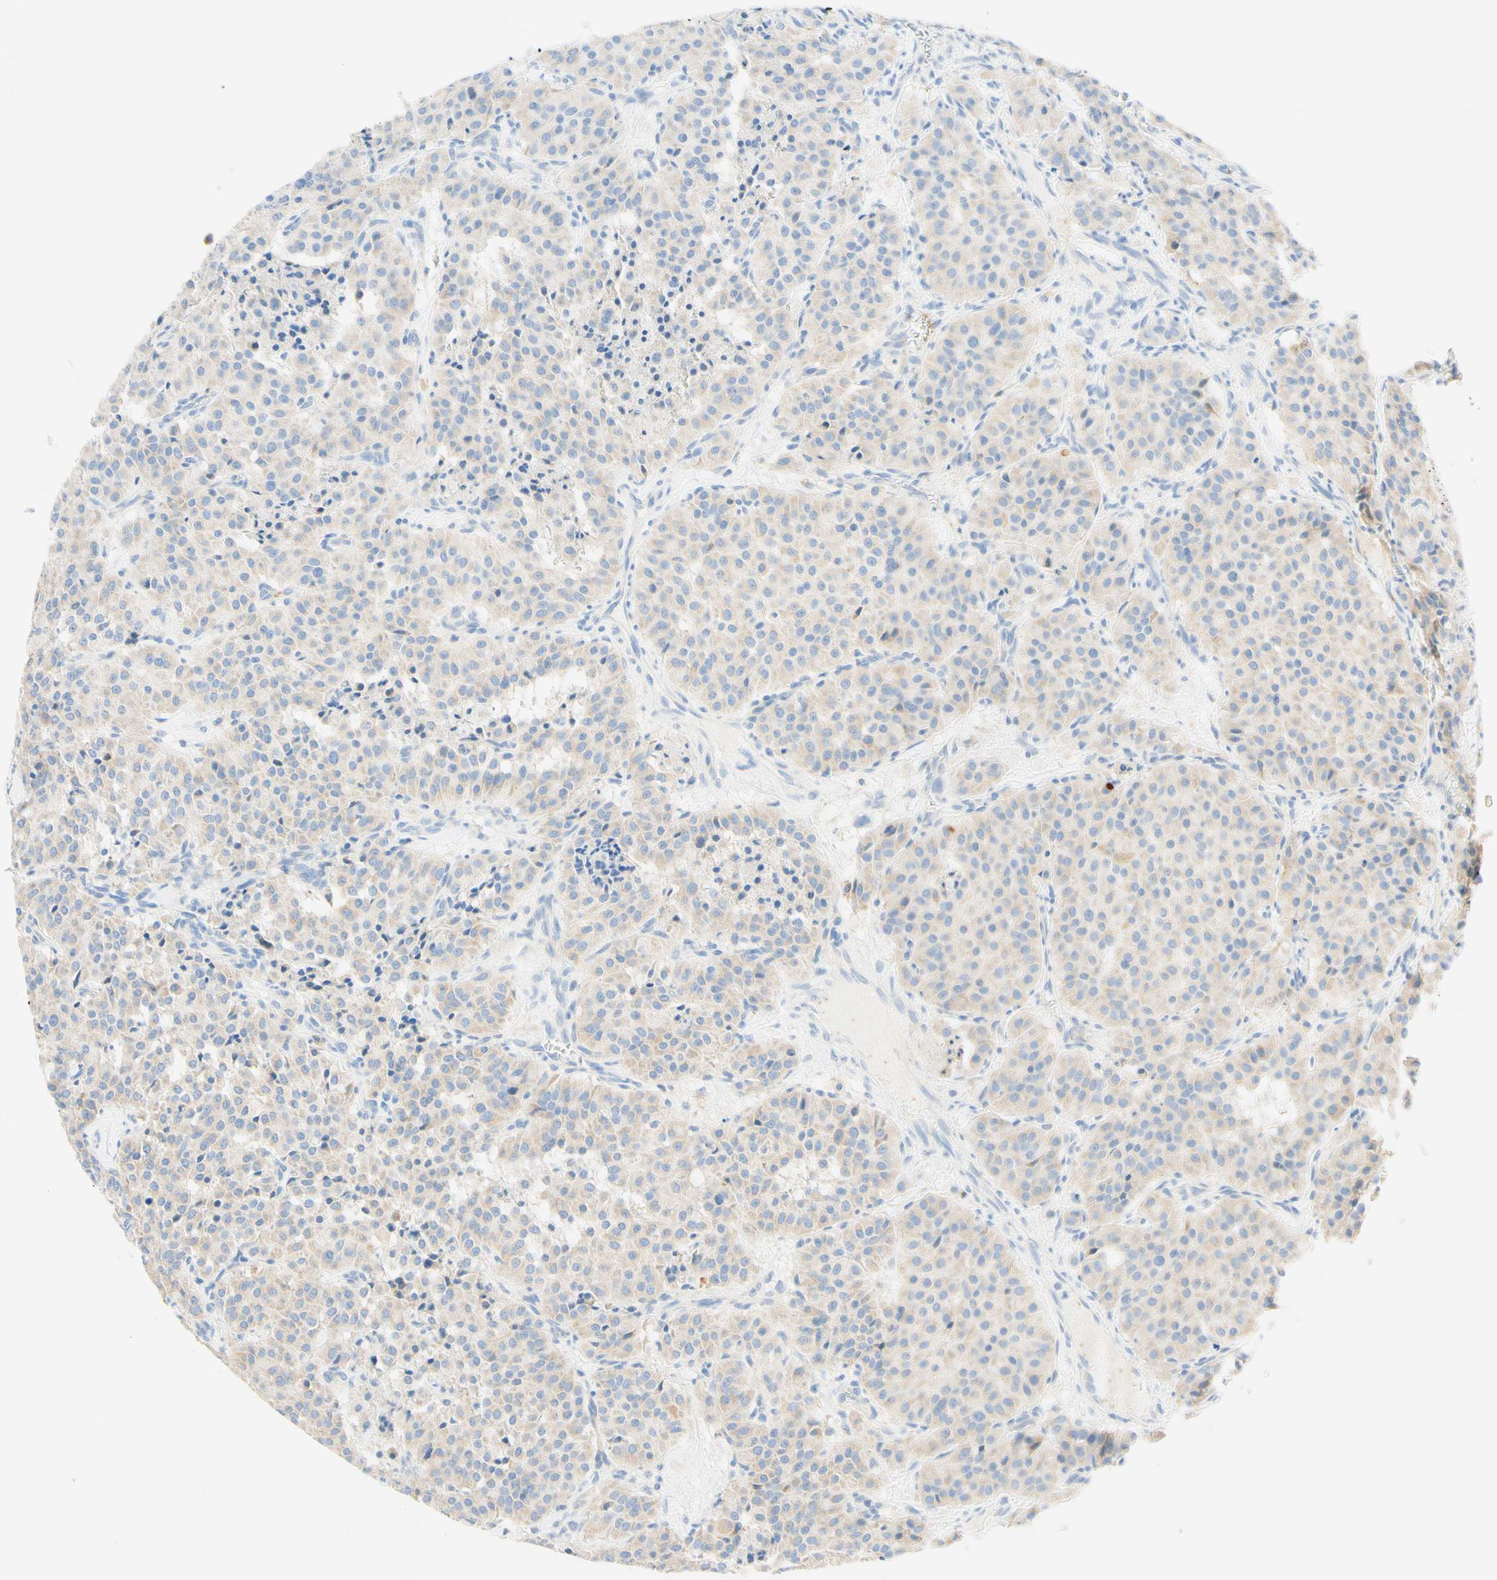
{"staining": {"intensity": "weak", "quantity": "<25%", "location": "cytoplasmic/membranous"}, "tissue": "carcinoid", "cell_type": "Tumor cells", "image_type": "cancer", "snomed": [{"axis": "morphology", "description": "Carcinoid, malignant, NOS"}, {"axis": "topography", "description": "Lung"}], "caption": "DAB immunohistochemical staining of human carcinoid demonstrates no significant staining in tumor cells.", "gene": "LAT", "patient": {"sex": "male", "age": 30}}